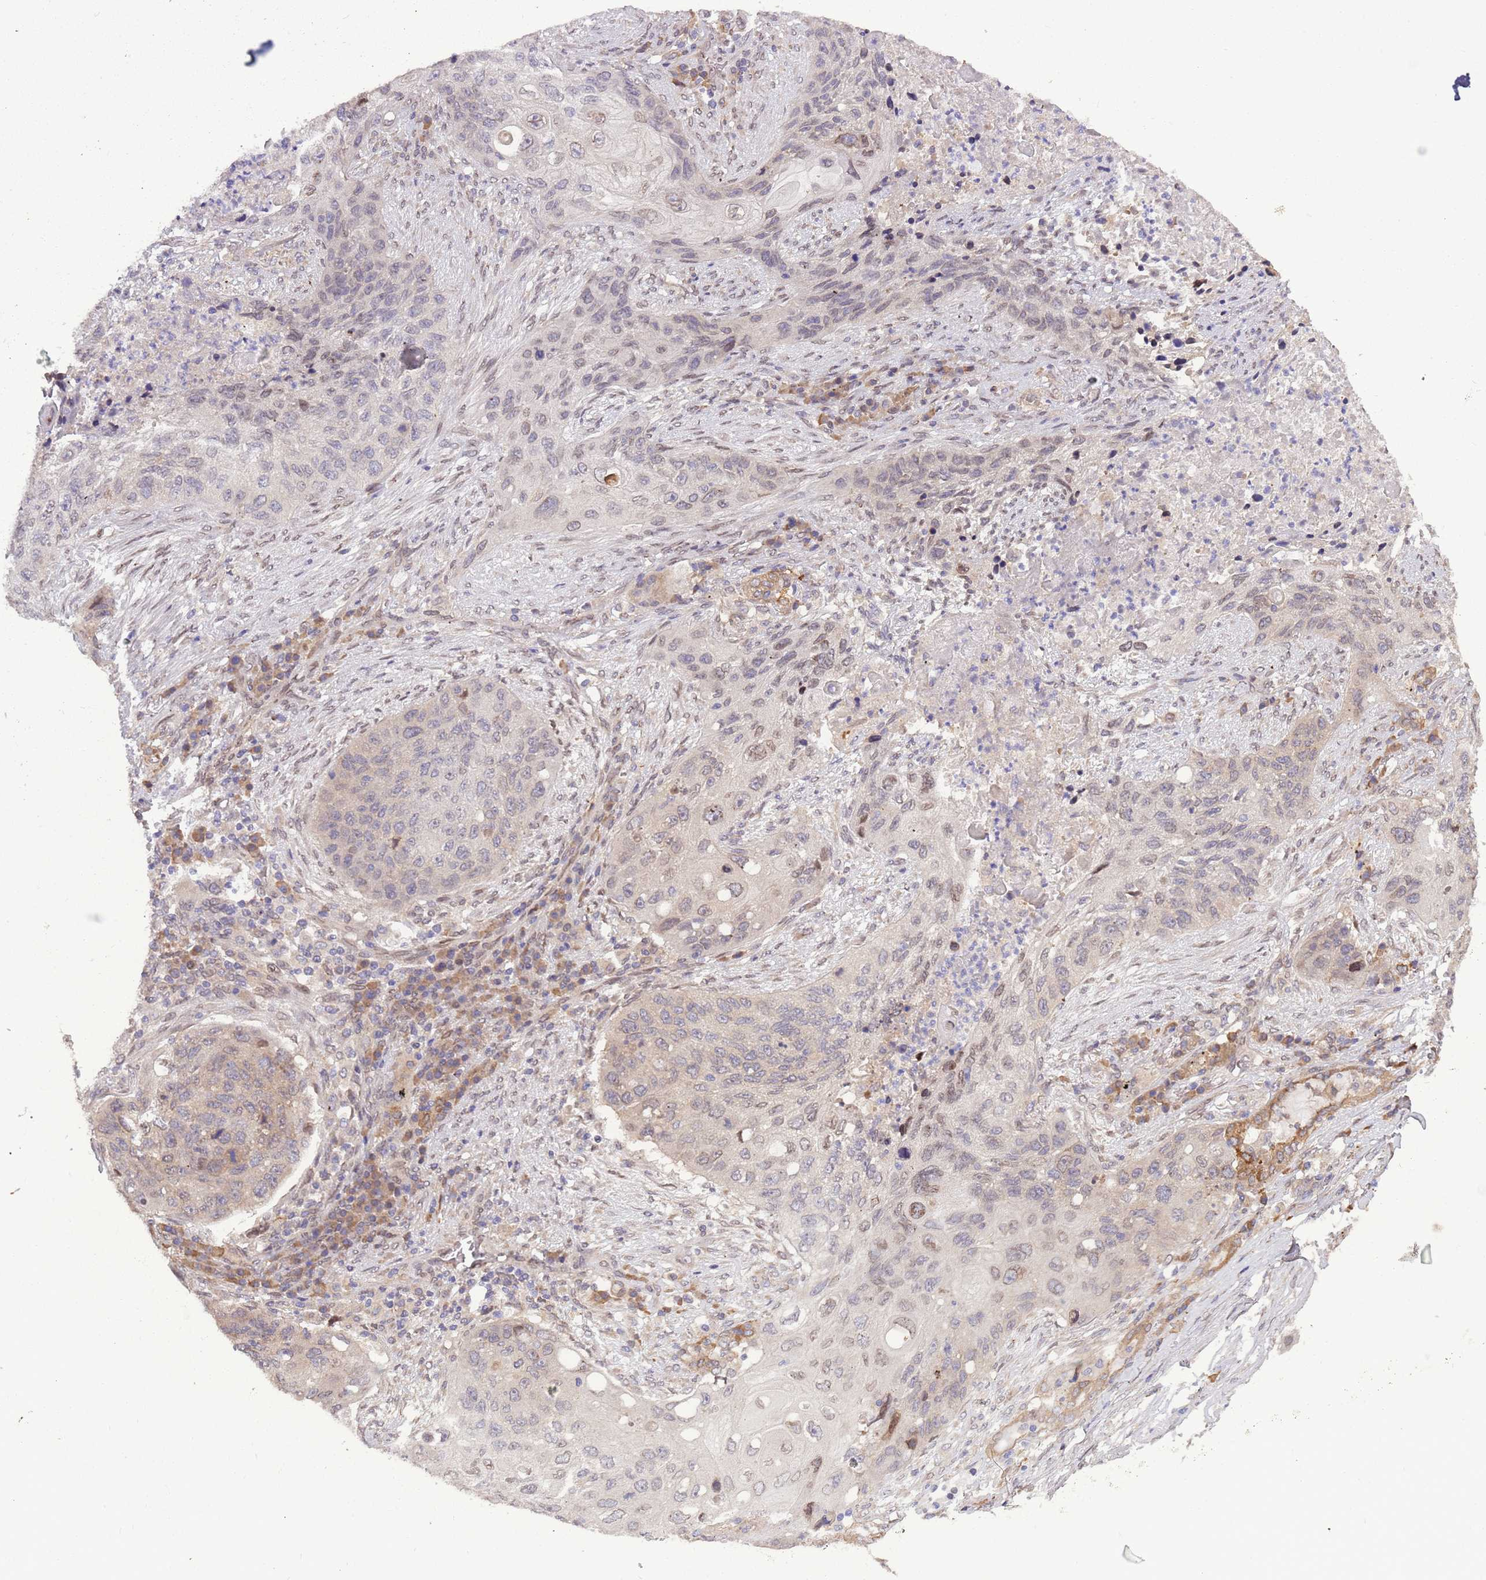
{"staining": {"intensity": "weak", "quantity": "<25%", "location": "nuclear"}, "tissue": "lung cancer", "cell_type": "Tumor cells", "image_type": "cancer", "snomed": [{"axis": "morphology", "description": "Squamous cell carcinoma, NOS"}, {"axis": "topography", "description": "Lung"}], "caption": "High power microscopy photomicrograph of an IHC image of squamous cell carcinoma (lung), revealing no significant staining in tumor cells.", "gene": "ZNF665", "patient": {"sex": "female", "age": 63}}